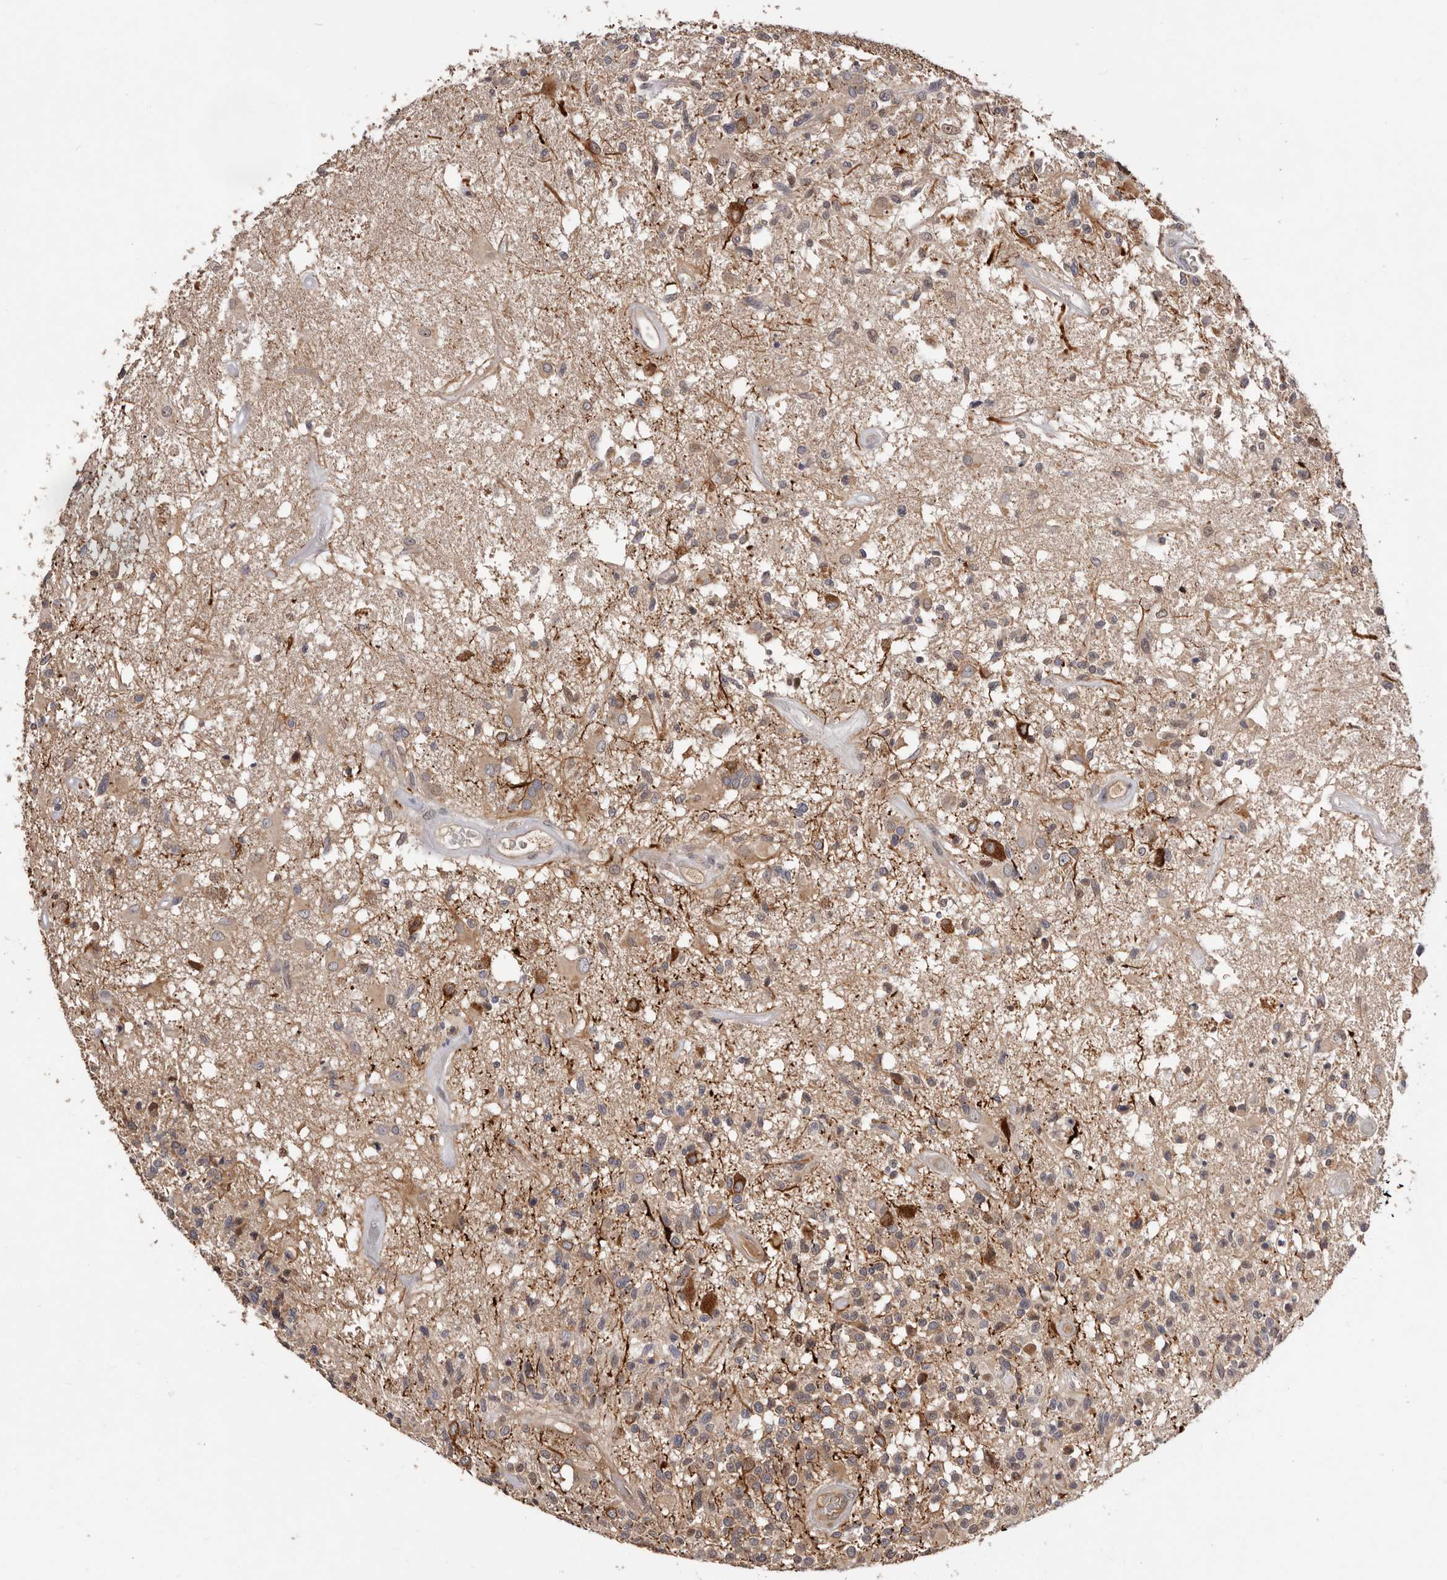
{"staining": {"intensity": "moderate", "quantity": "25%-75%", "location": "cytoplasmic/membranous"}, "tissue": "glioma", "cell_type": "Tumor cells", "image_type": "cancer", "snomed": [{"axis": "morphology", "description": "Glioma, malignant, High grade"}, {"axis": "morphology", "description": "Glioblastoma, NOS"}, {"axis": "topography", "description": "Brain"}], "caption": "Immunohistochemistry (IHC) image of neoplastic tissue: glioblastoma stained using immunohistochemistry (IHC) demonstrates medium levels of moderate protein expression localized specifically in the cytoplasmic/membranous of tumor cells, appearing as a cytoplasmic/membranous brown color.", "gene": "DOP1A", "patient": {"sex": "male", "age": 60}}